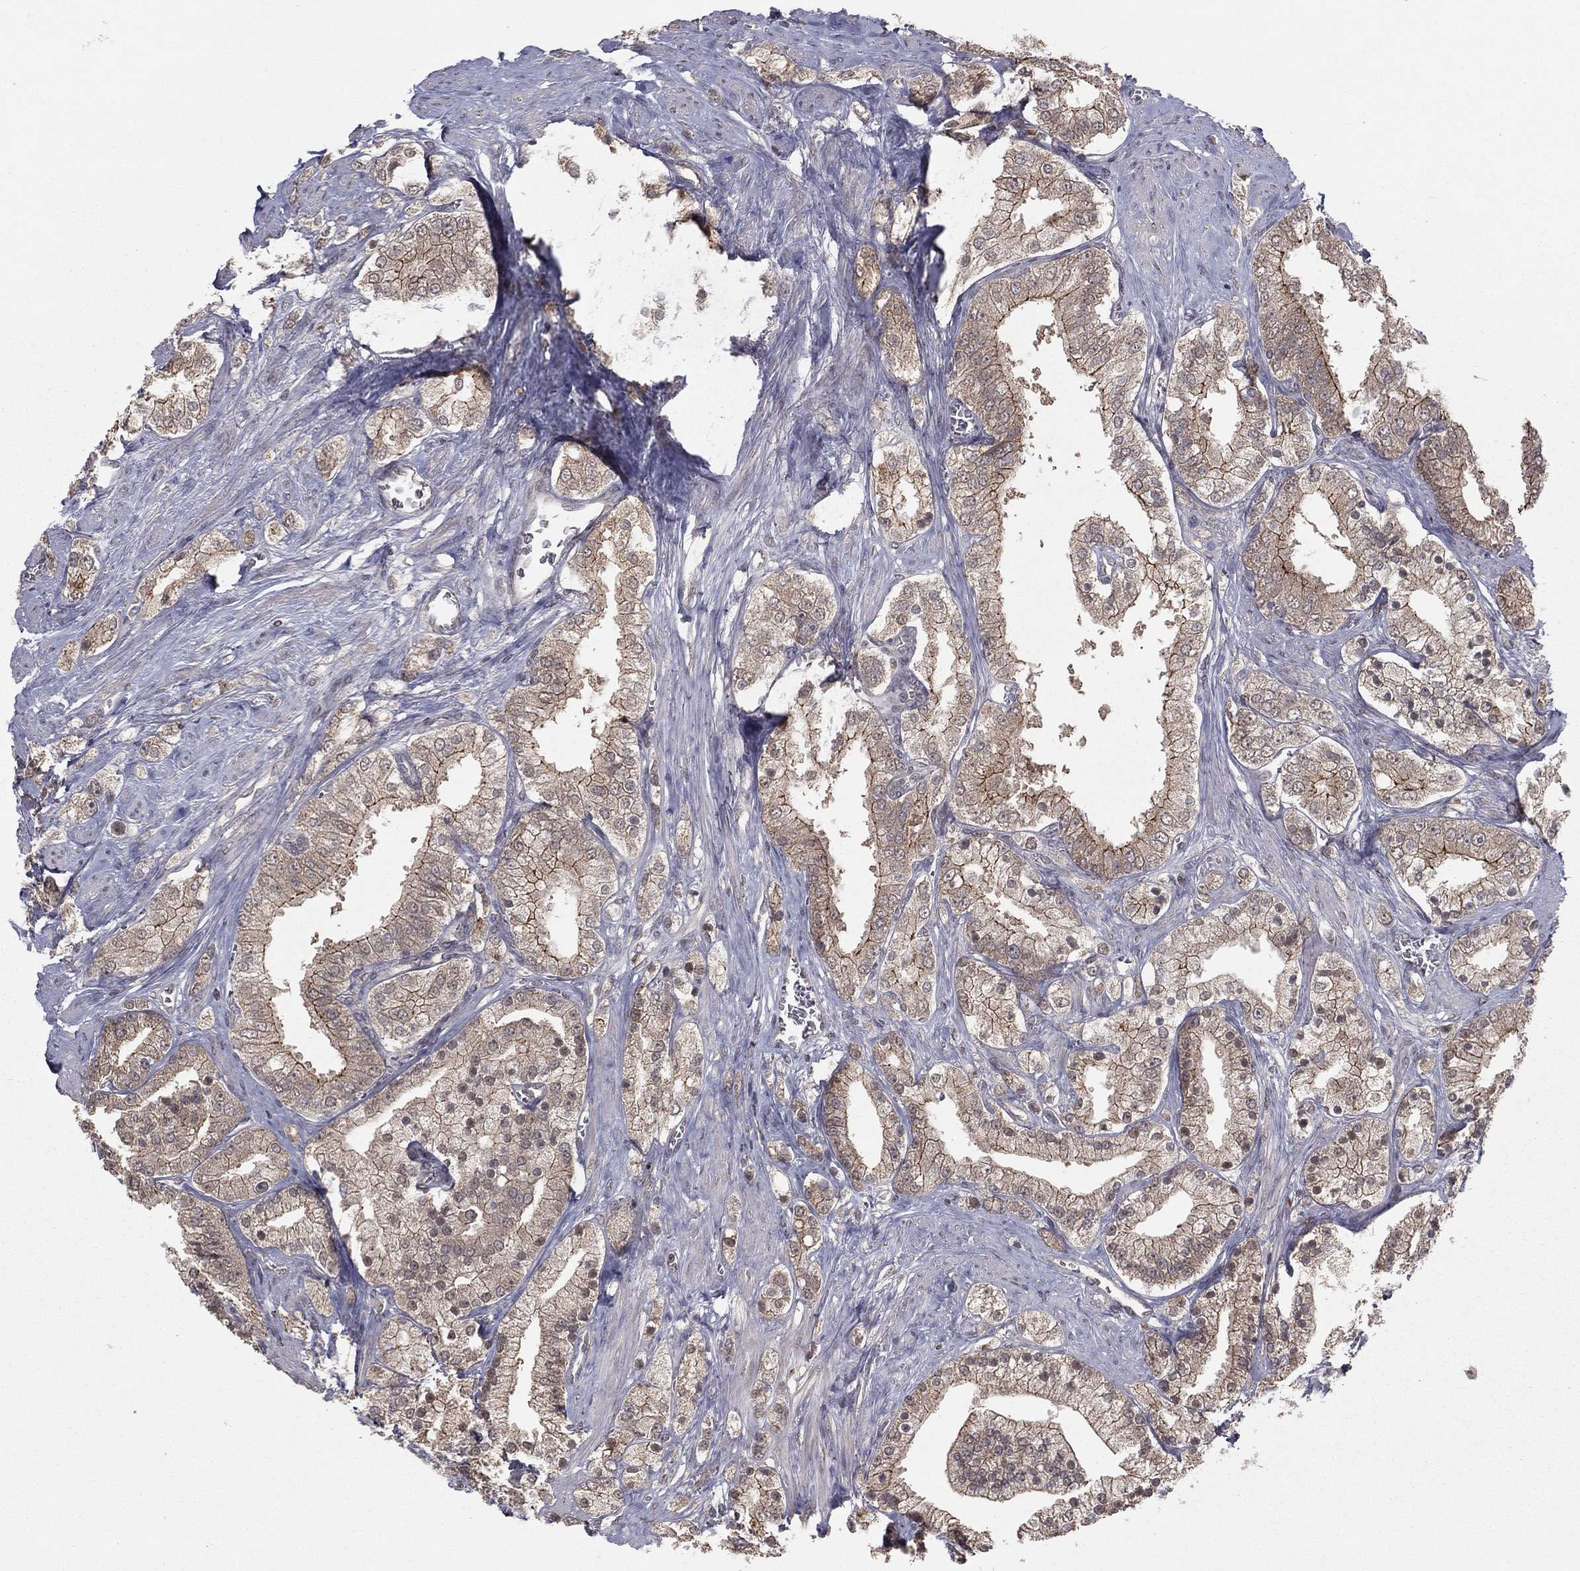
{"staining": {"intensity": "weak", "quantity": "25%-75%", "location": "cytoplasmic/membranous"}, "tissue": "prostate cancer", "cell_type": "Tumor cells", "image_type": "cancer", "snomed": [{"axis": "morphology", "description": "Adenocarcinoma, NOS"}, {"axis": "topography", "description": "Prostate and seminal vesicle, NOS"}, {"axis": "topography", "description": "Prostate"}], "caption": "Approximately 25%-75% of tumor cells in prostate adenocarcinoma display weak cytoplasmic/membranous protein positivity as visualized by brown immunohistochemical staining.", "gene": "ZDHHC15", "patient": {"sex": "male", "age": 67}}